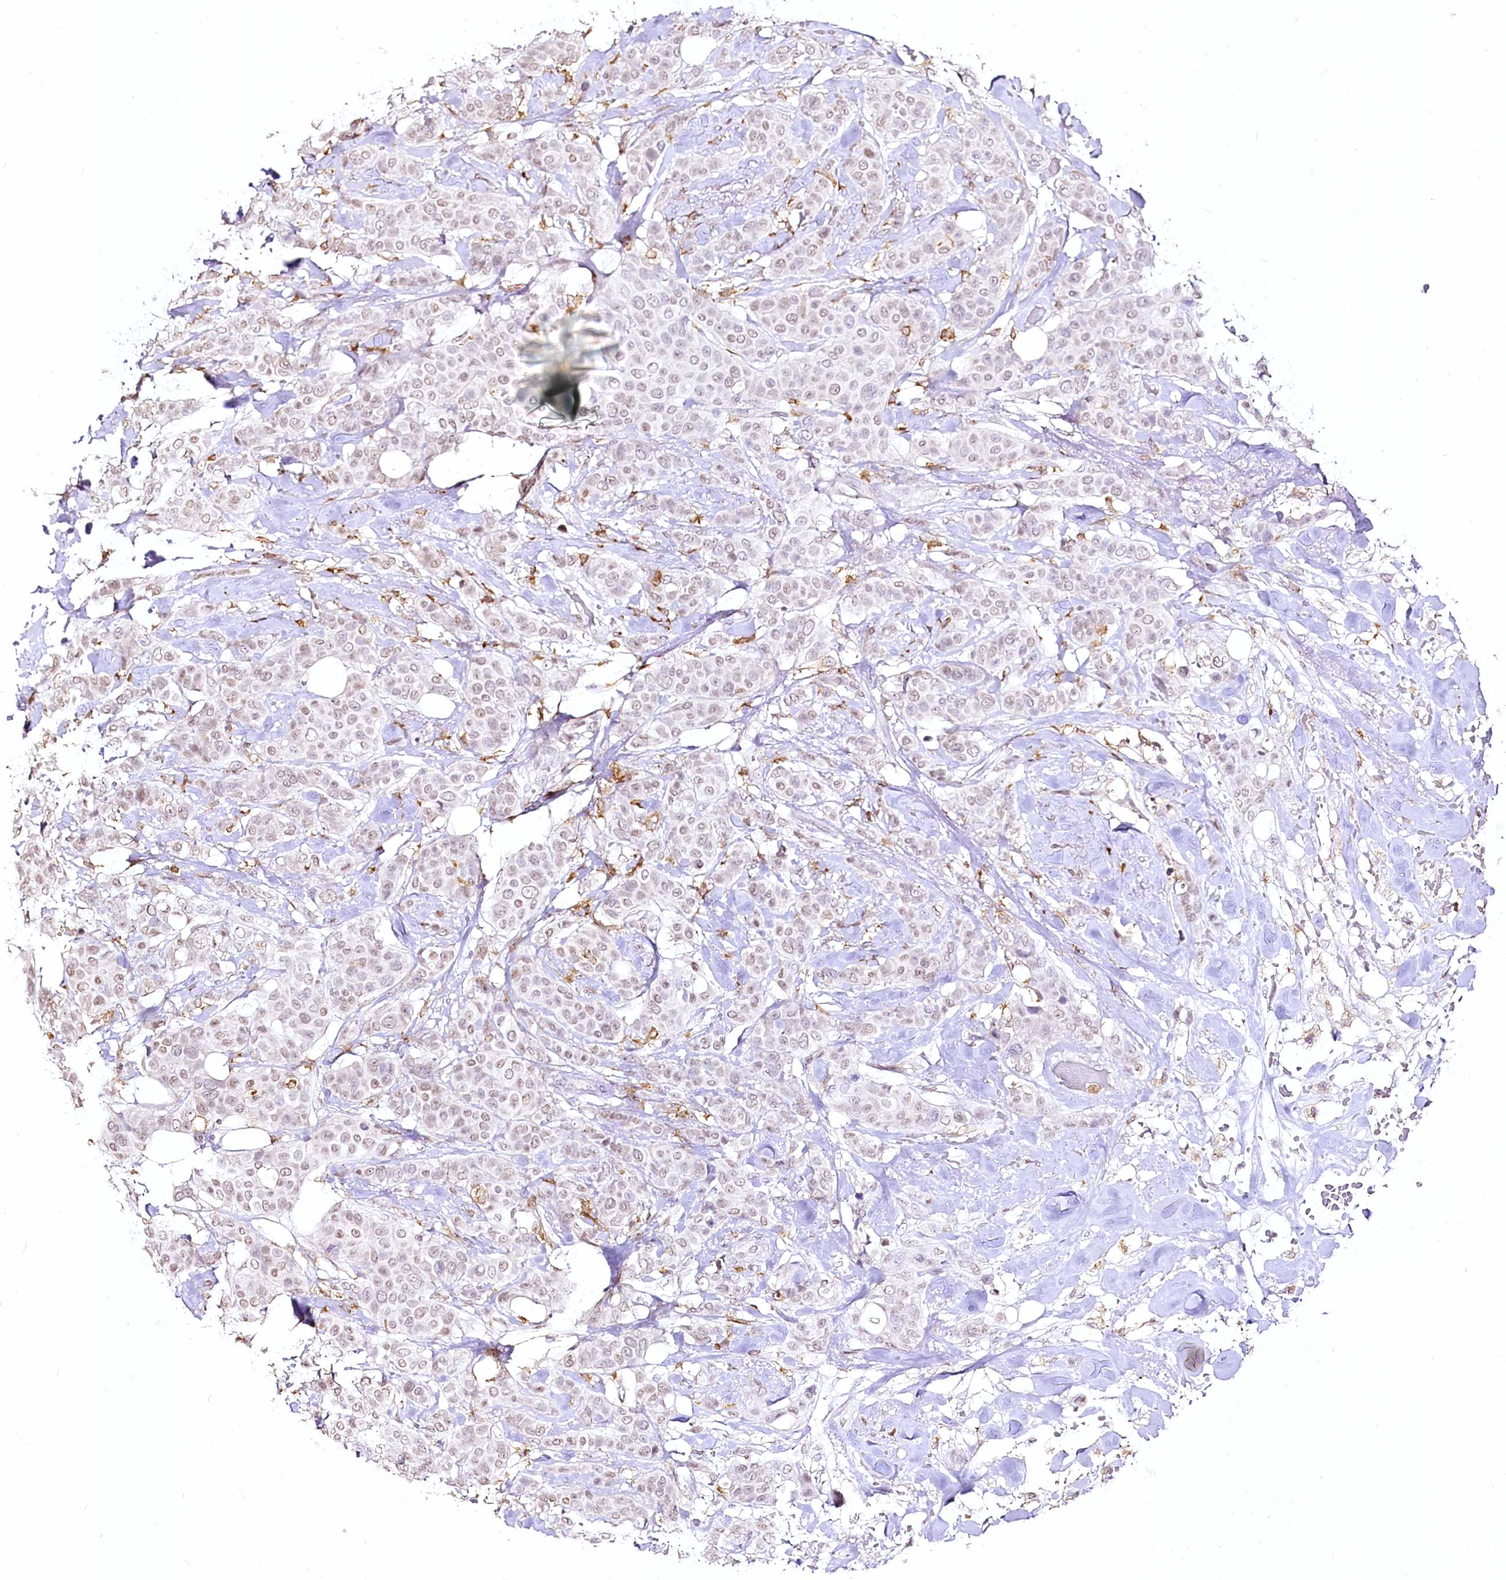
{"staining": {"intensity": "weak", "quantity": ">75%", "location": "nuclear"}, "tissue": "breast cancer", "cell_type": "Tumor cells", "image_type": "cancer", "snomed": [{"axis": "morphology", "description": "Lobular carcinoma"}, {"axis": "topography", "description": "Breast"}], "caption": "This is a histology image of immunohistochemistry (IHC) staining of breast lobular carcinoma, which shows weak expression in the nuclear of tumor cells.", "gene": "DOCK2", "patient": {"sex": "female", "age": 51}}